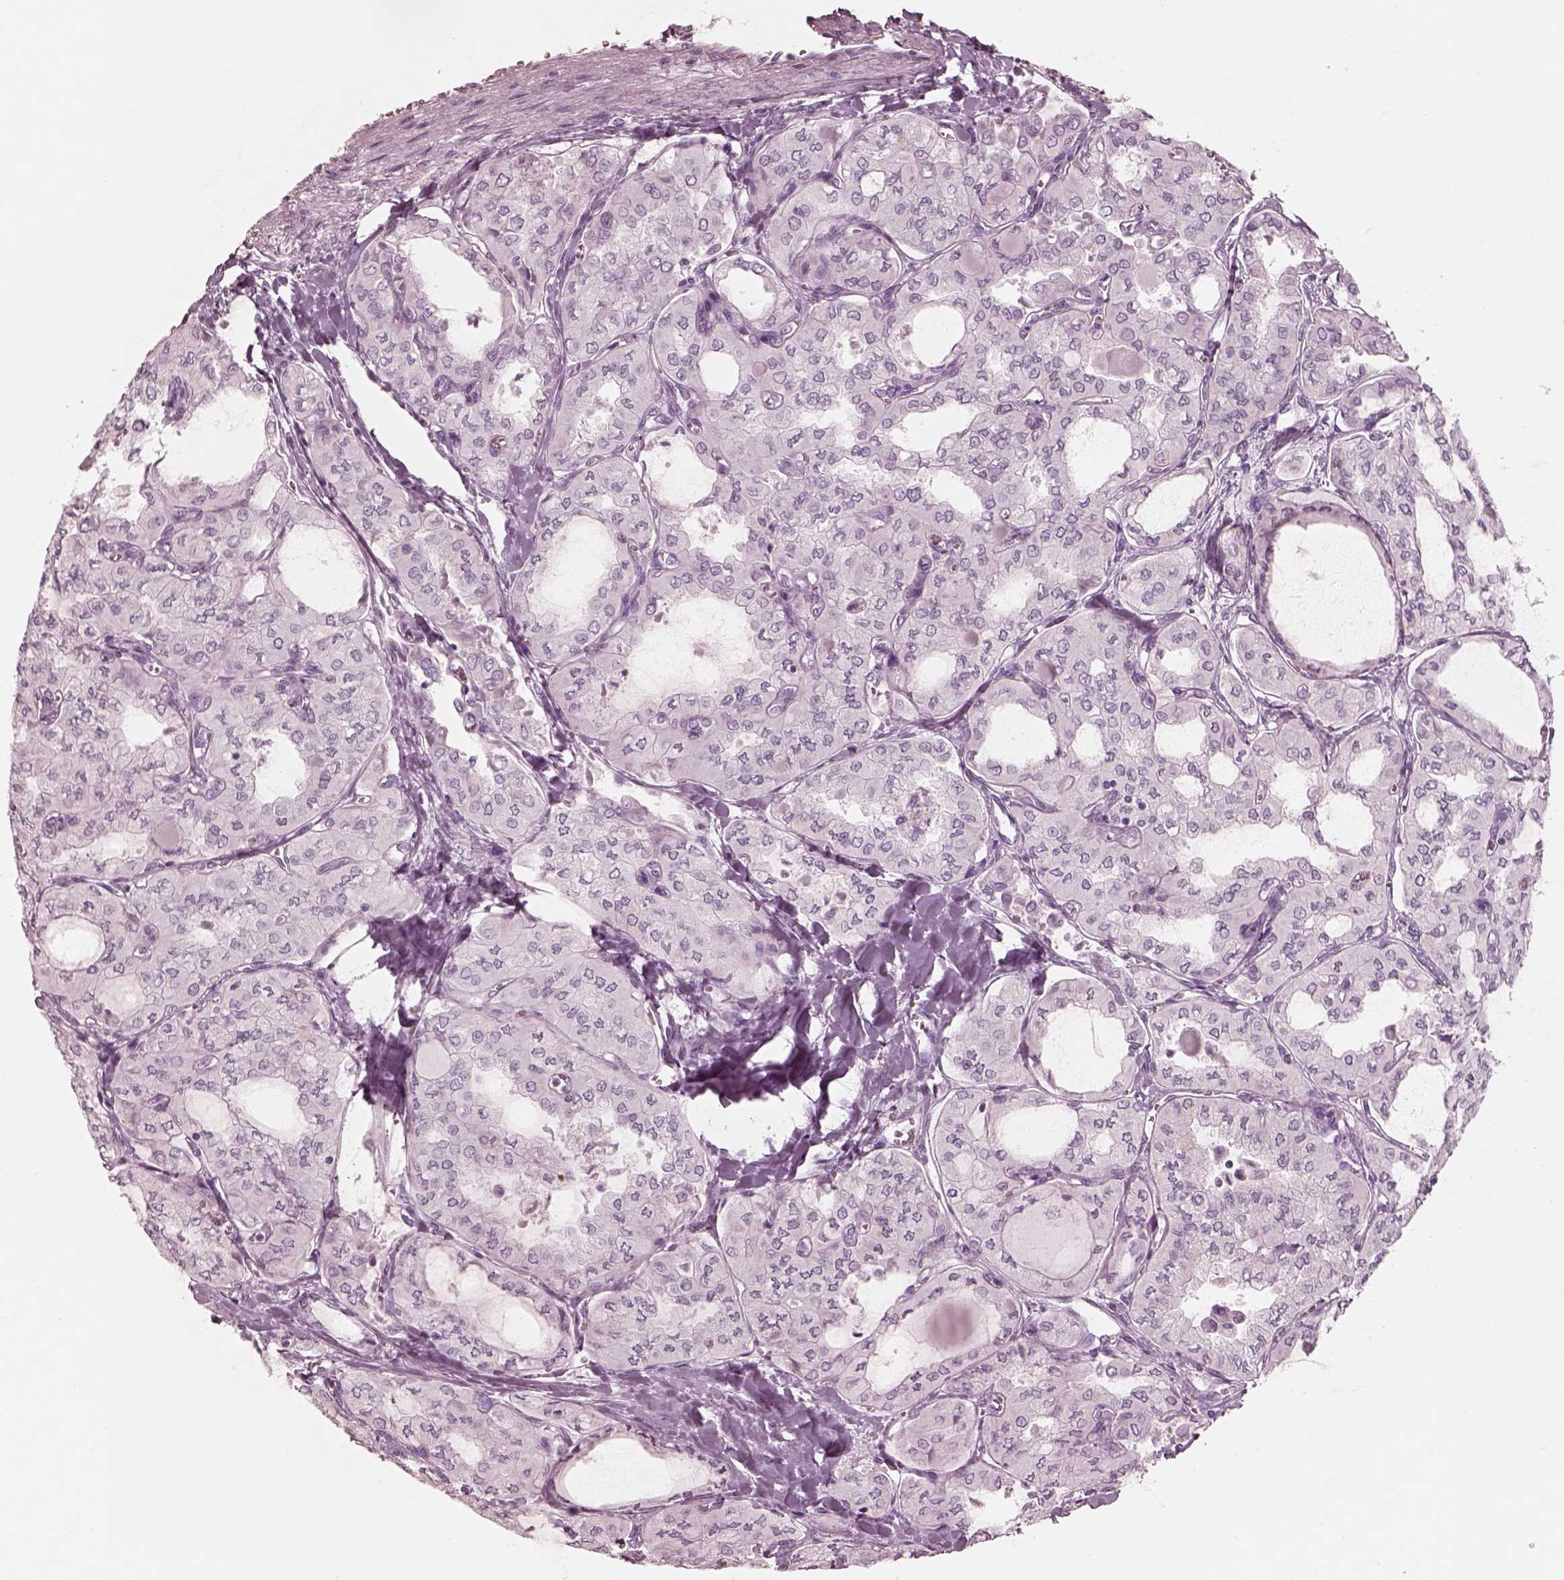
{"staining": {"intensity": "negative", "quantity": "none", "location": "none"}, "tissue": "thyroid cancer", "cell_type": "Tumor cells", "image_type": "cancer", "snomed": [{"axis": "morphology", "description": "Papillary adenocarcinoma, NOS"}, {"axis": "topography", "description": "Thyroid gland"}], "caption": "Papillary adenocarcinoma (thyroid) was stained to show a protein in brown. There is no significant positivity in tumor cells.", "gene": "PON3", "patient": {"sex": "male", "age": 20}}